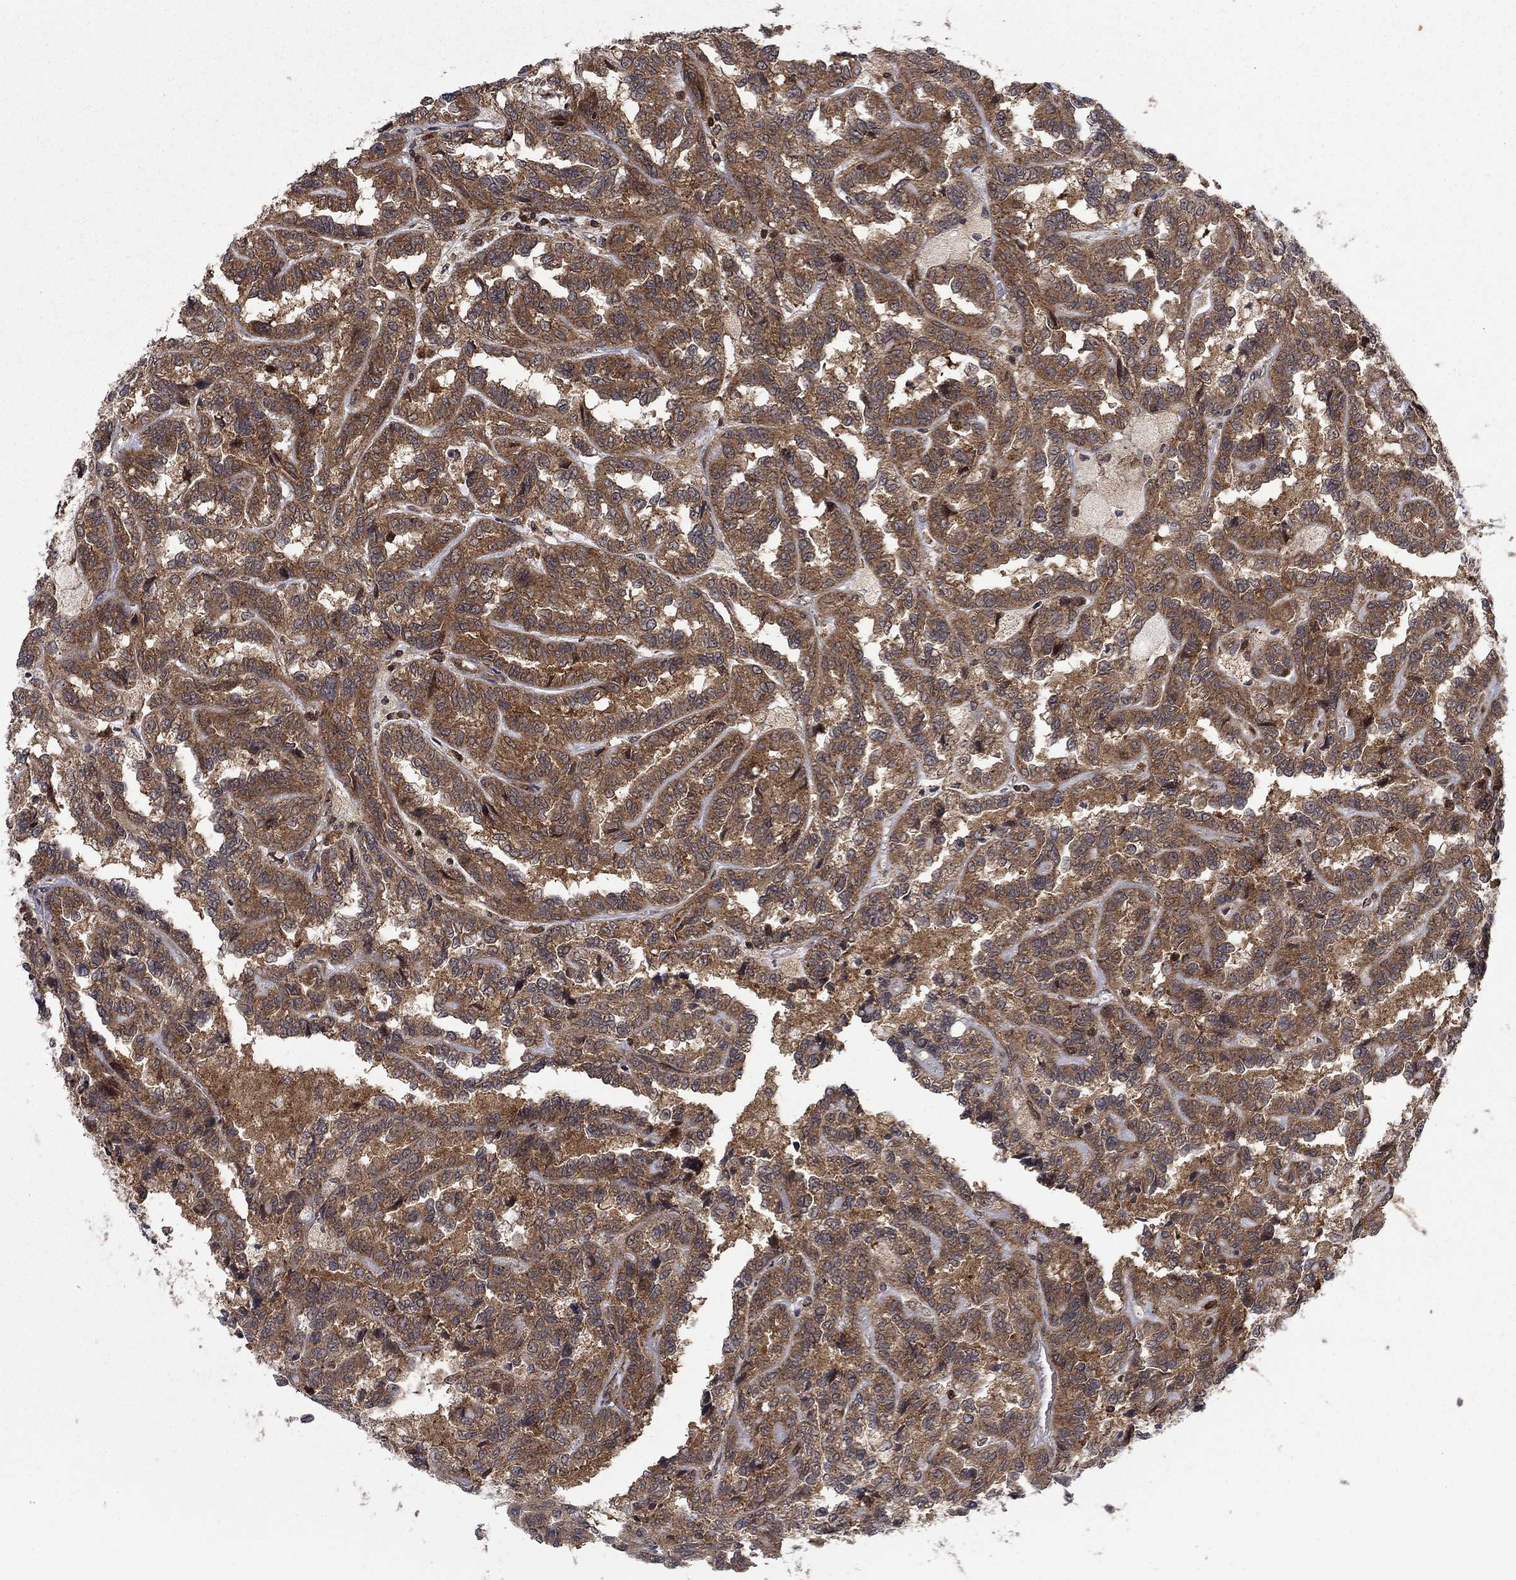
{"staining": {"intensity": "strong", "quantity": ">75%", "location": "cytoplasmic/membranous"}, "tissue": "renal cancer", "cell_type": "Tumor cells", "image_type": "cancer", "snomed": [{"axis": "morphology", "description": "Adenocarcinoma, NOS"}, {"axis": "topography", "description": "Kidney"}], "caption": "The immunohistochemical stain highlights strong cytoplasmic/membranous expression in tumor cells of renal cancer (adenocarcinoma) tissue.", "gene": "IFI35", "patient": {"sex": "male", "age": 79}}